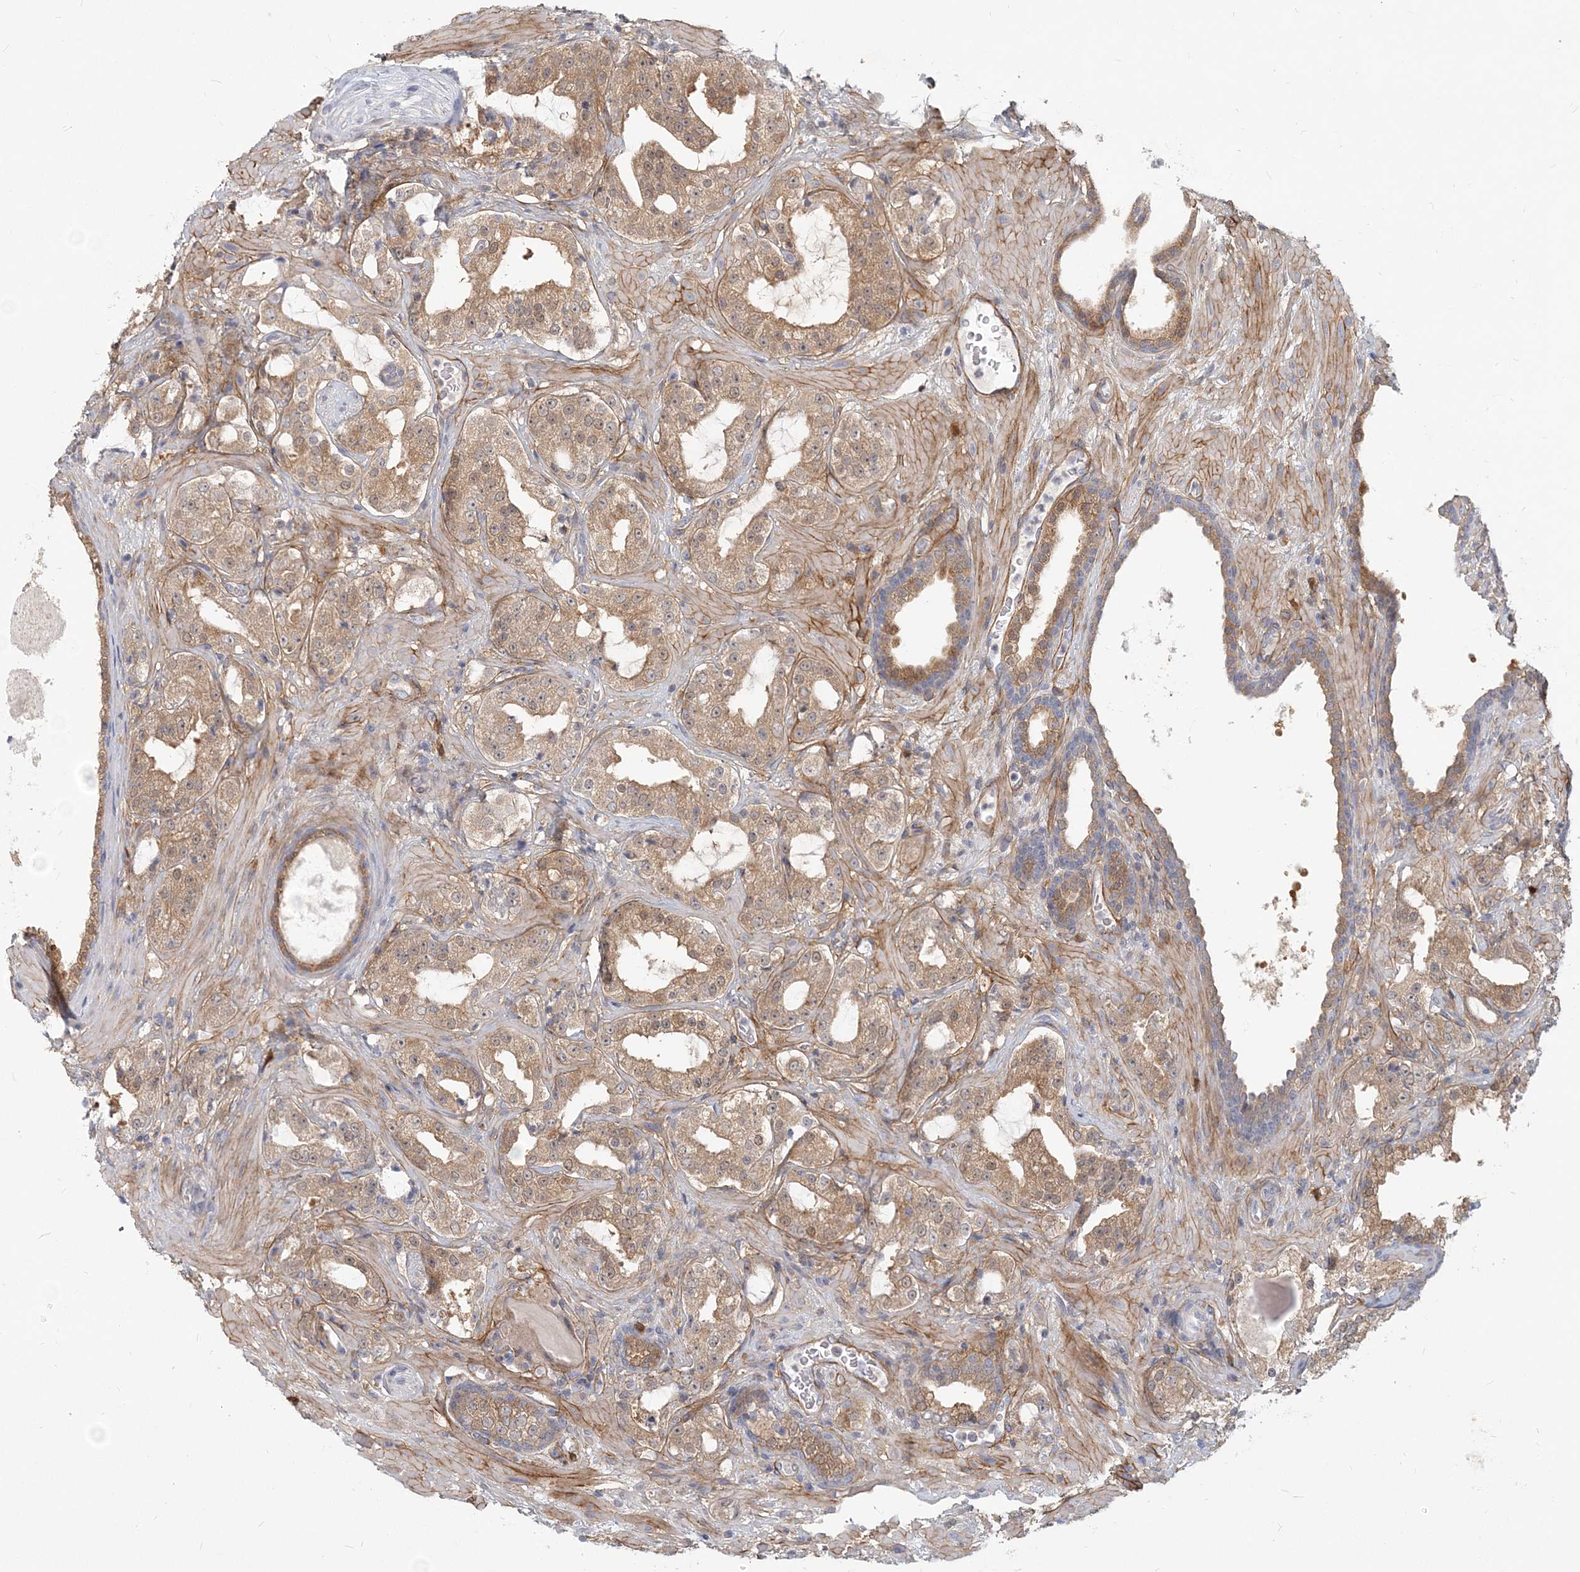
{"staining": {"intensity": "moderate", "quantity": ">75%", "location": "cytoplasmic/membranous"}, "tissue": "prostate cancer", "cell_type": "Tumor cells", "image_type": "cancer", "snomed": [{"axis": "morphology", "description": "Adenocarcinoma, High grade"}, {"axis": "topography", "description": "Prostate"}], "caption": "Prostate high-grade adenocarcinoma stained for a protein (brown) exhibits moderate cytoplasmic/membranous positive expression in about >75% of tumor cells.", "gene": "GMPPA", "patient": {"sex": "male", "age": 64}}